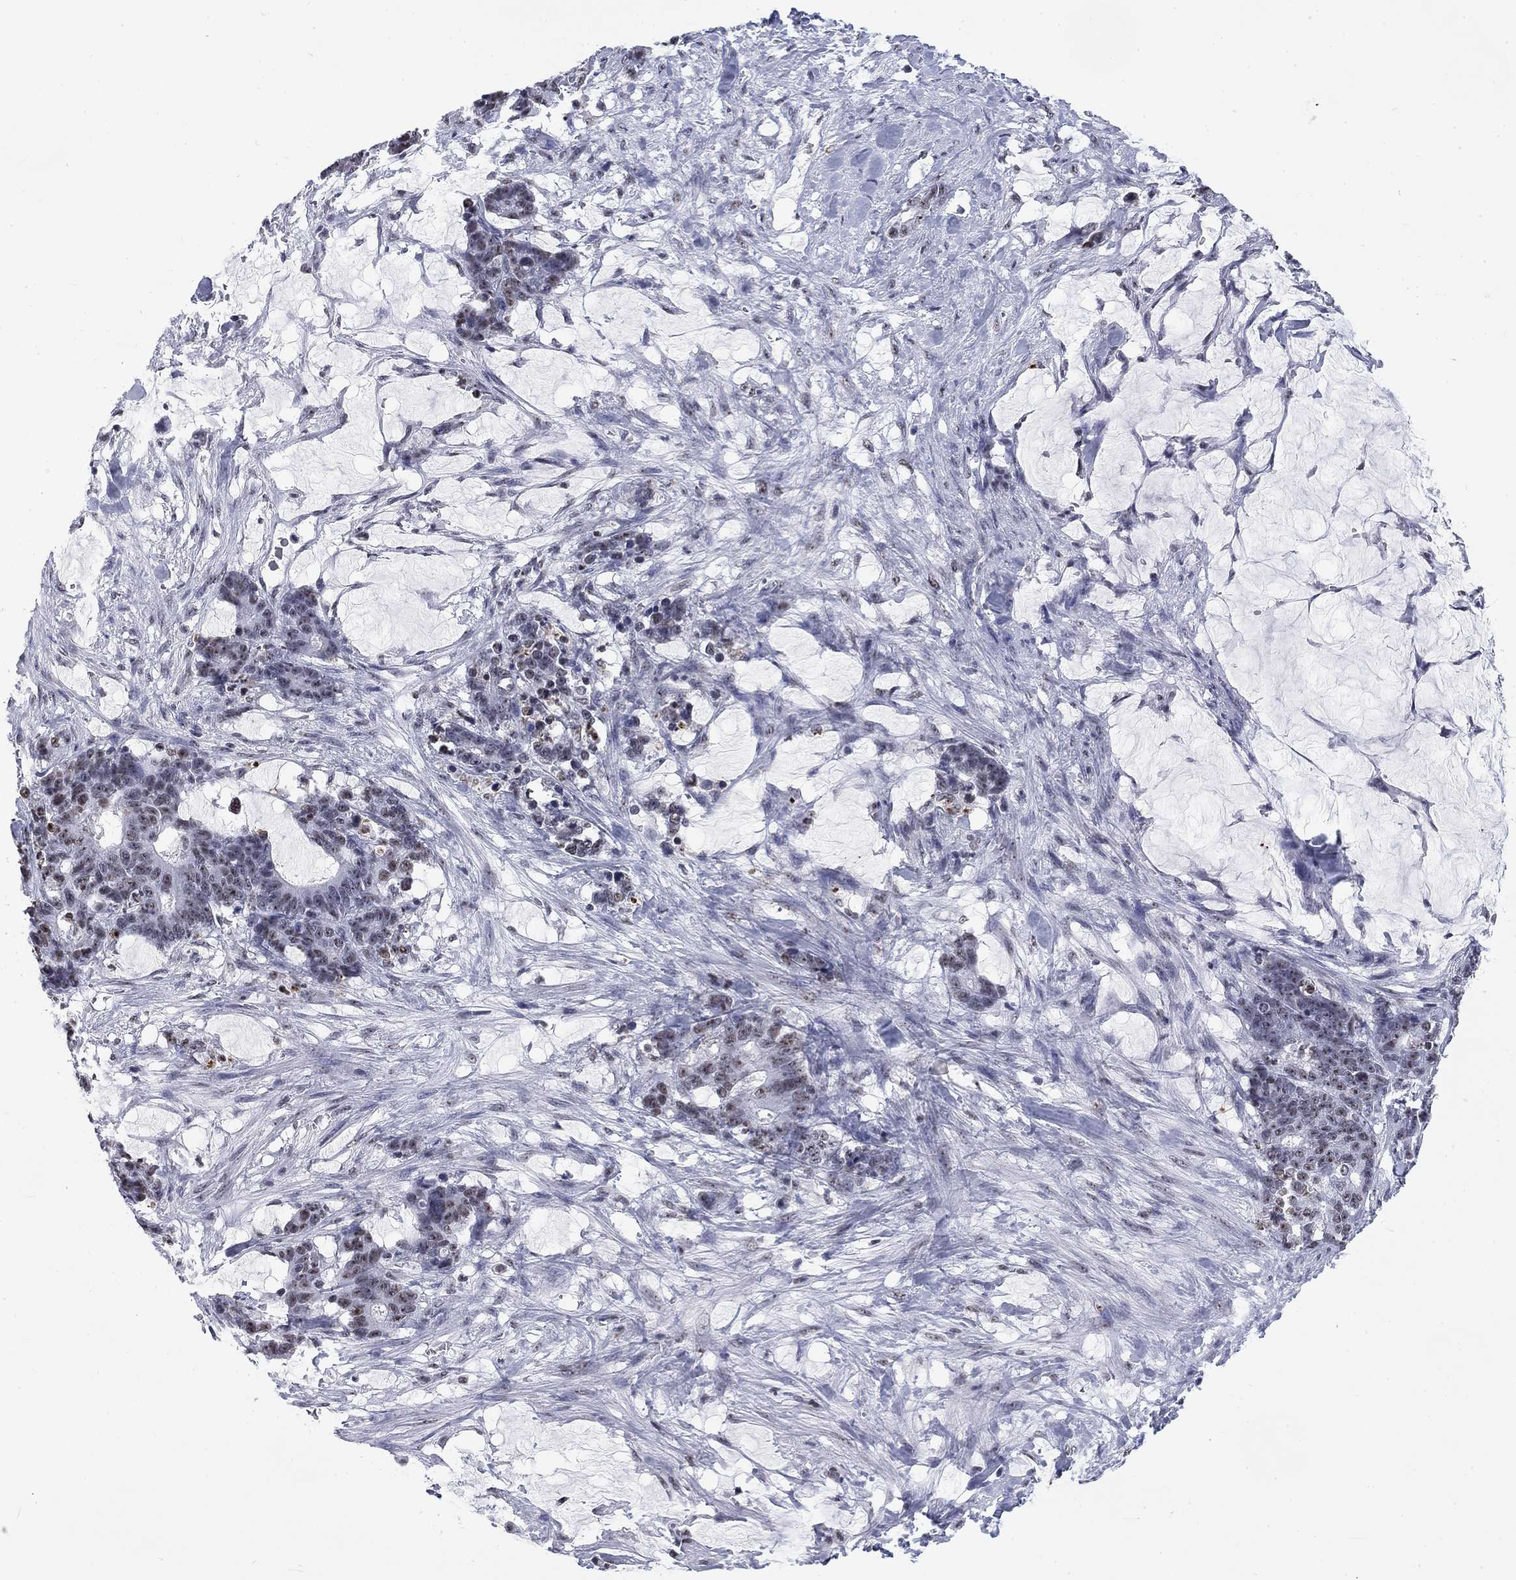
{"staining": {"intensity": "negative", "quantity": "none", "location": "none"}, "tissue": "stomach cancer", "cell_type": "Tumor cells", "image_type": "cancer", "snomed": [{"axis": "morphology", "description": "Normal tissue, NOS"}, {"axis": "morphology", "description": "Adenocarcinoma, NOS"}, {"axis": "topography", "description": "Stomach"}], "caption": "Photomicrograph shows no protein expression in tumor cells of stomach cancer tissue. Brightfield microscopy of immunohistochemistry (IHC) stained with DAB (brown) and hematoxylin (blue), captured at high magnification.", "gene": "CSRNP3", "patient": {"sex": "female", "age": 64}}